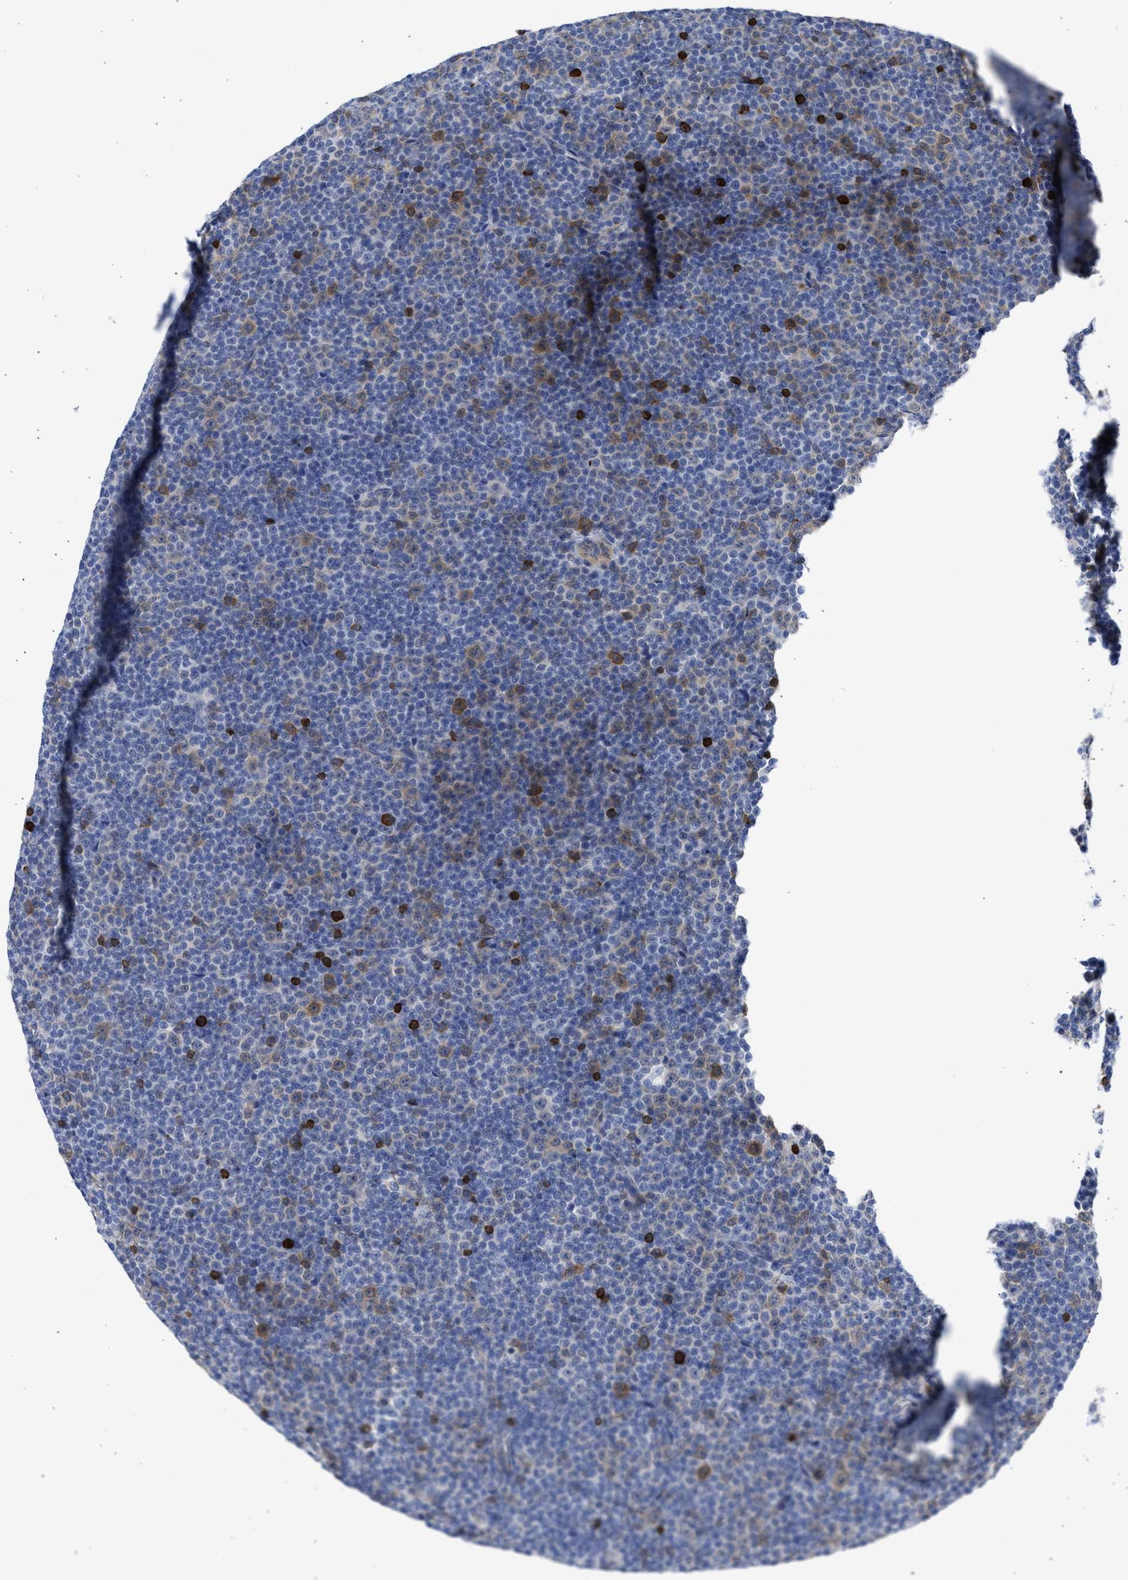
{"staining": {"intensity": "weak", "quantity": "<25%", "location": "cytoplasmic/membranous"}, "tissue": "lymphoma", "cell_type": "Tumor cells", "image_type": "cancer", "snomed": [{"axis": "morphology", "description": "Malignant lymphoma, non-Hodgkin's type, Low grade"}, {"axis": "topography", "description": "Lymph node"}], "caption": "IHC photomicrograph of lymphoma stained for a protein (brown), which demonstrates no expression in tumor cells.", "gene": "THRA", "patient": {"sex": "female", "age": 67}}